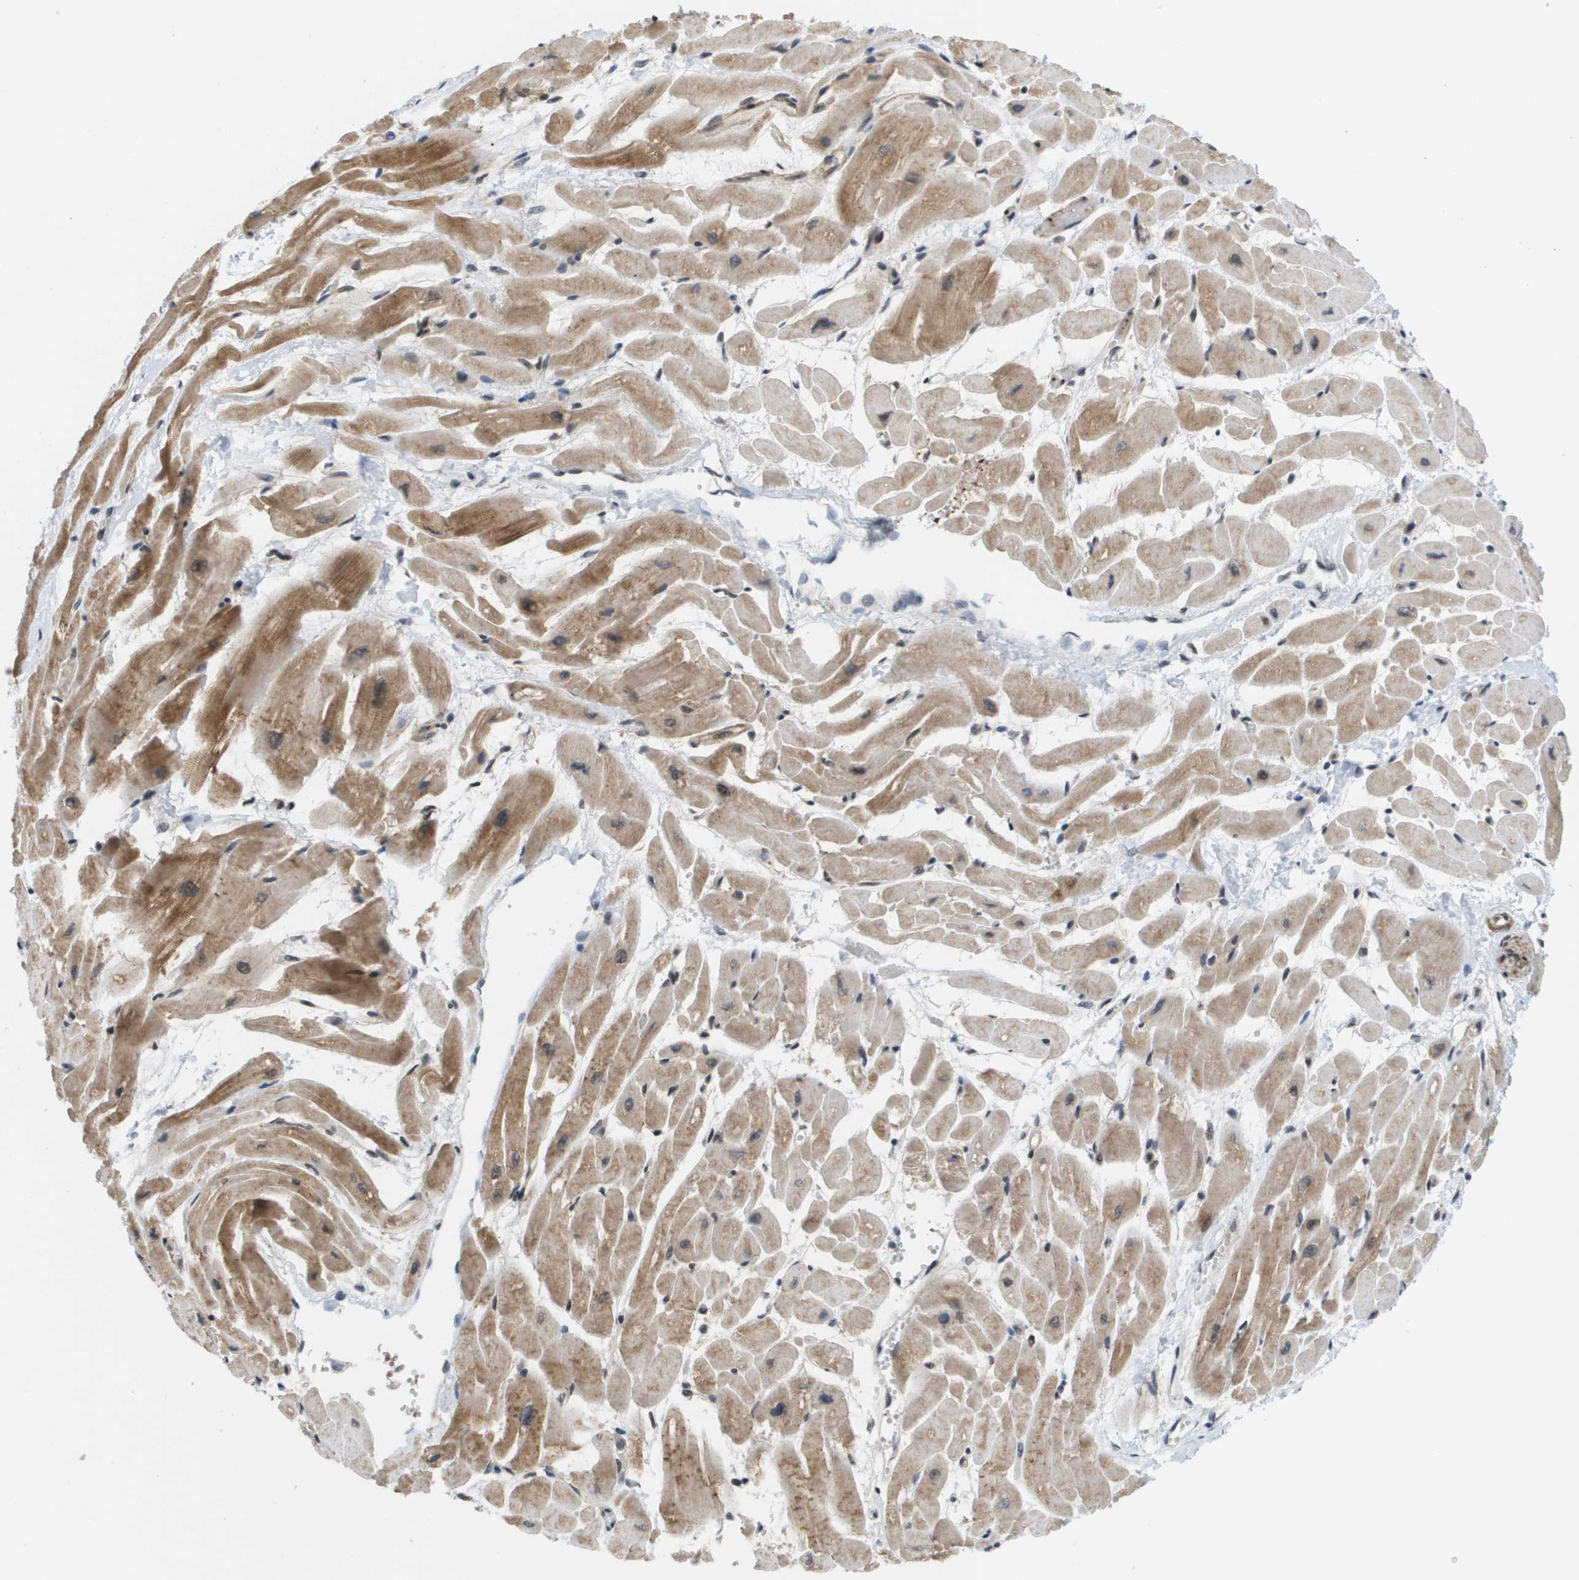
{"staining": {"intensity": "moderate", "quantity": ">75%", "location": "cytoplasmic/membranous"}, "tissue": "heart muscle", "cell_type": "Cardiomyocytes", "image_type": "normal", "snomed": [{"axis": "morphology", "description": "Normal tissue, NOS"}, {"axis": "topography", "description": "Heart"}], "caption": "Brown immunohistochemical staining in unremarkable human heart muscle shows moderate cytoplasmic/membranous expression in about >75% of cardiomyocytes.", "gene": "PRCC", "patient": {"sex": "male", "age": 45}}